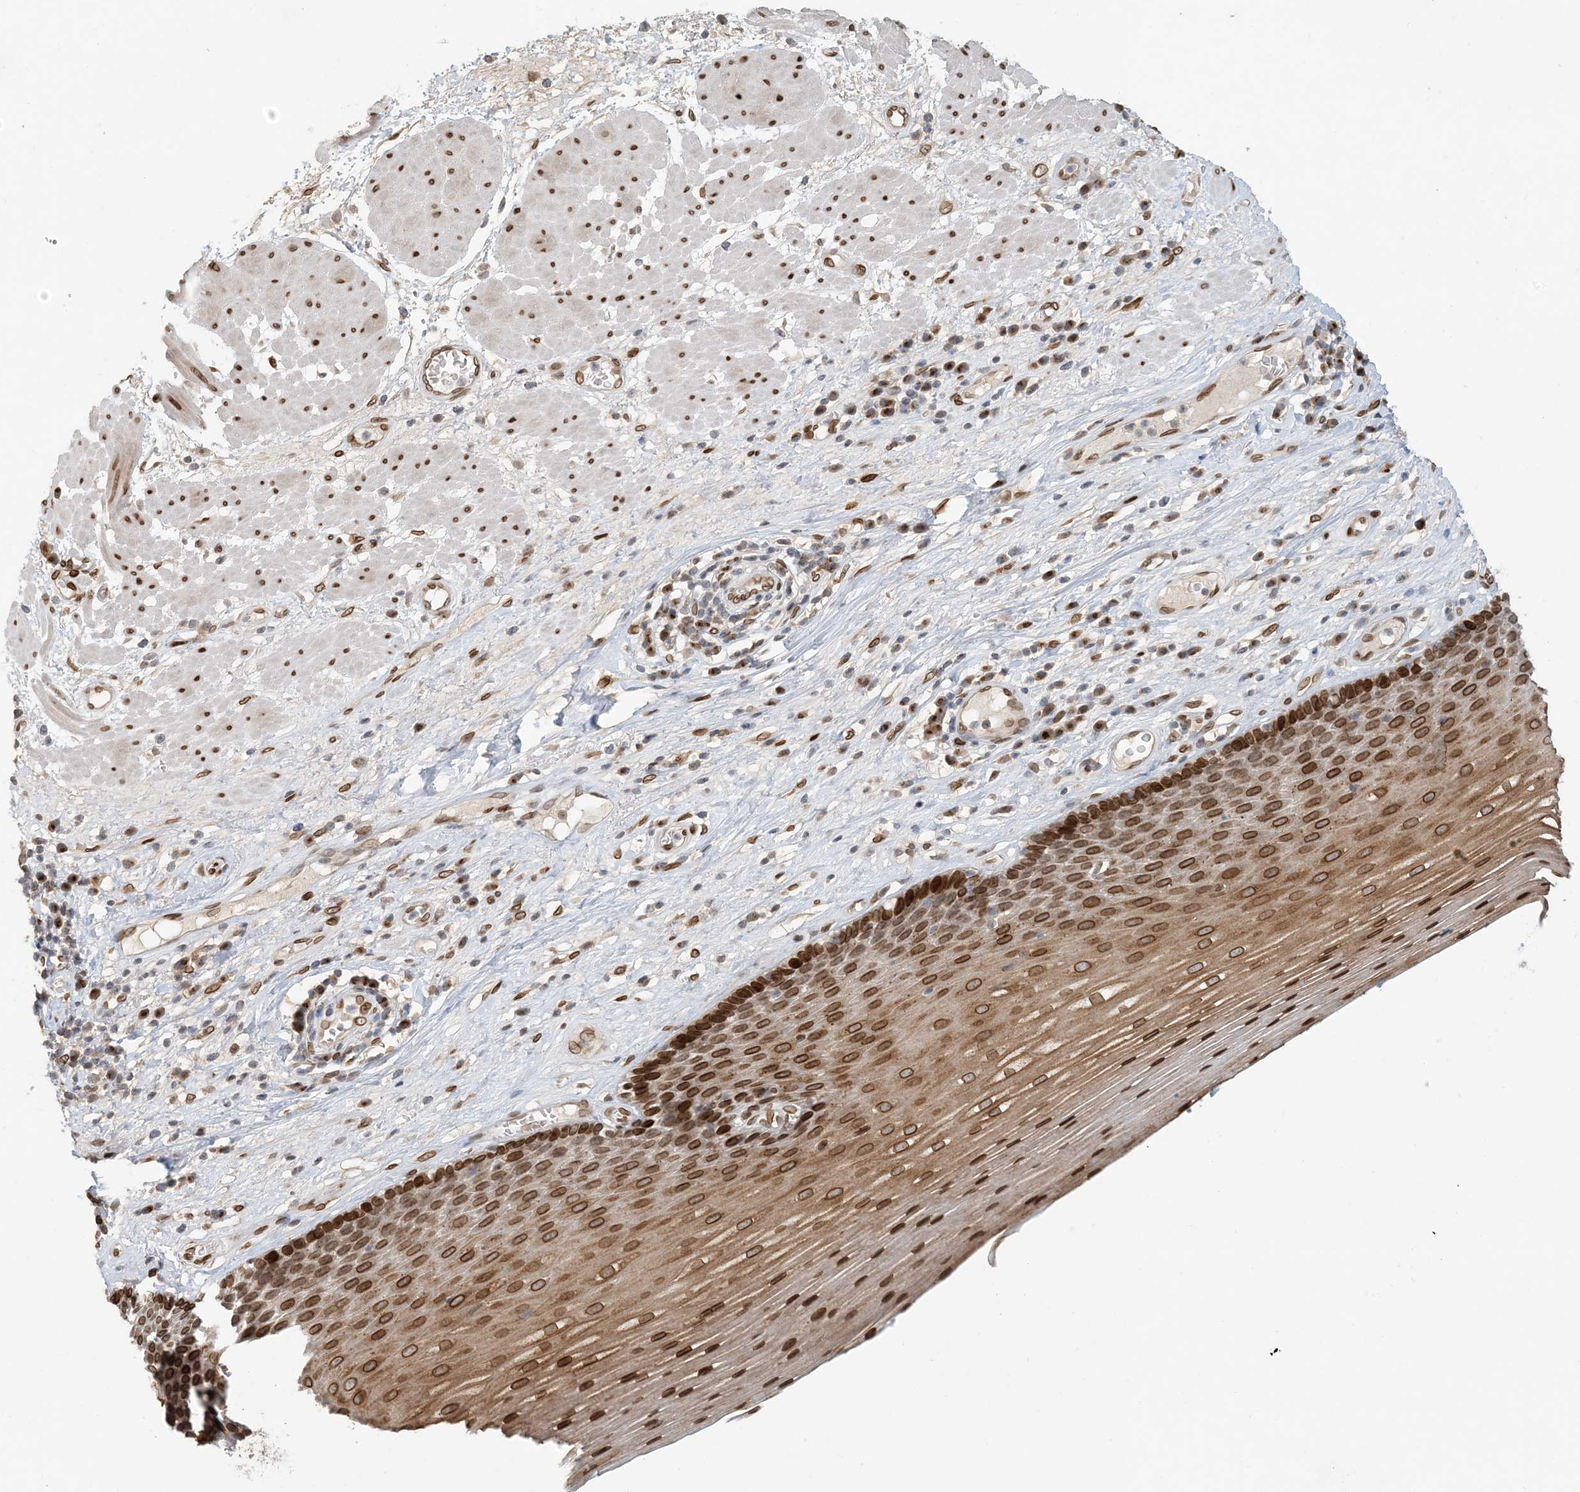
{"staining": {"intensity": "strong", "quantity": "25%-75%", "location": "cytoplasmic/membranous,nuclear"}, "tissue": "esophagus", "cell_type": "Squamous epithelial cells", "image_type": "normal", "snomed": [{"axis": "morphology", "description": "Normal tissue, NOS"}, {"axis": "topography", "description": "Esophagus"}], "caption": "A brown stain labels strong cytoplasmic/membranous,nuclear expression of a protein in squamous epithelial cells of benign human esophagus. The staining was performed using DAB to visualize the protein expression in brown, while the nuclei were stained in blue with hematoxylin (Magnification: 20x).", "gene": "SLC35A2", "patient": {"sex": "male", "age": 62}}